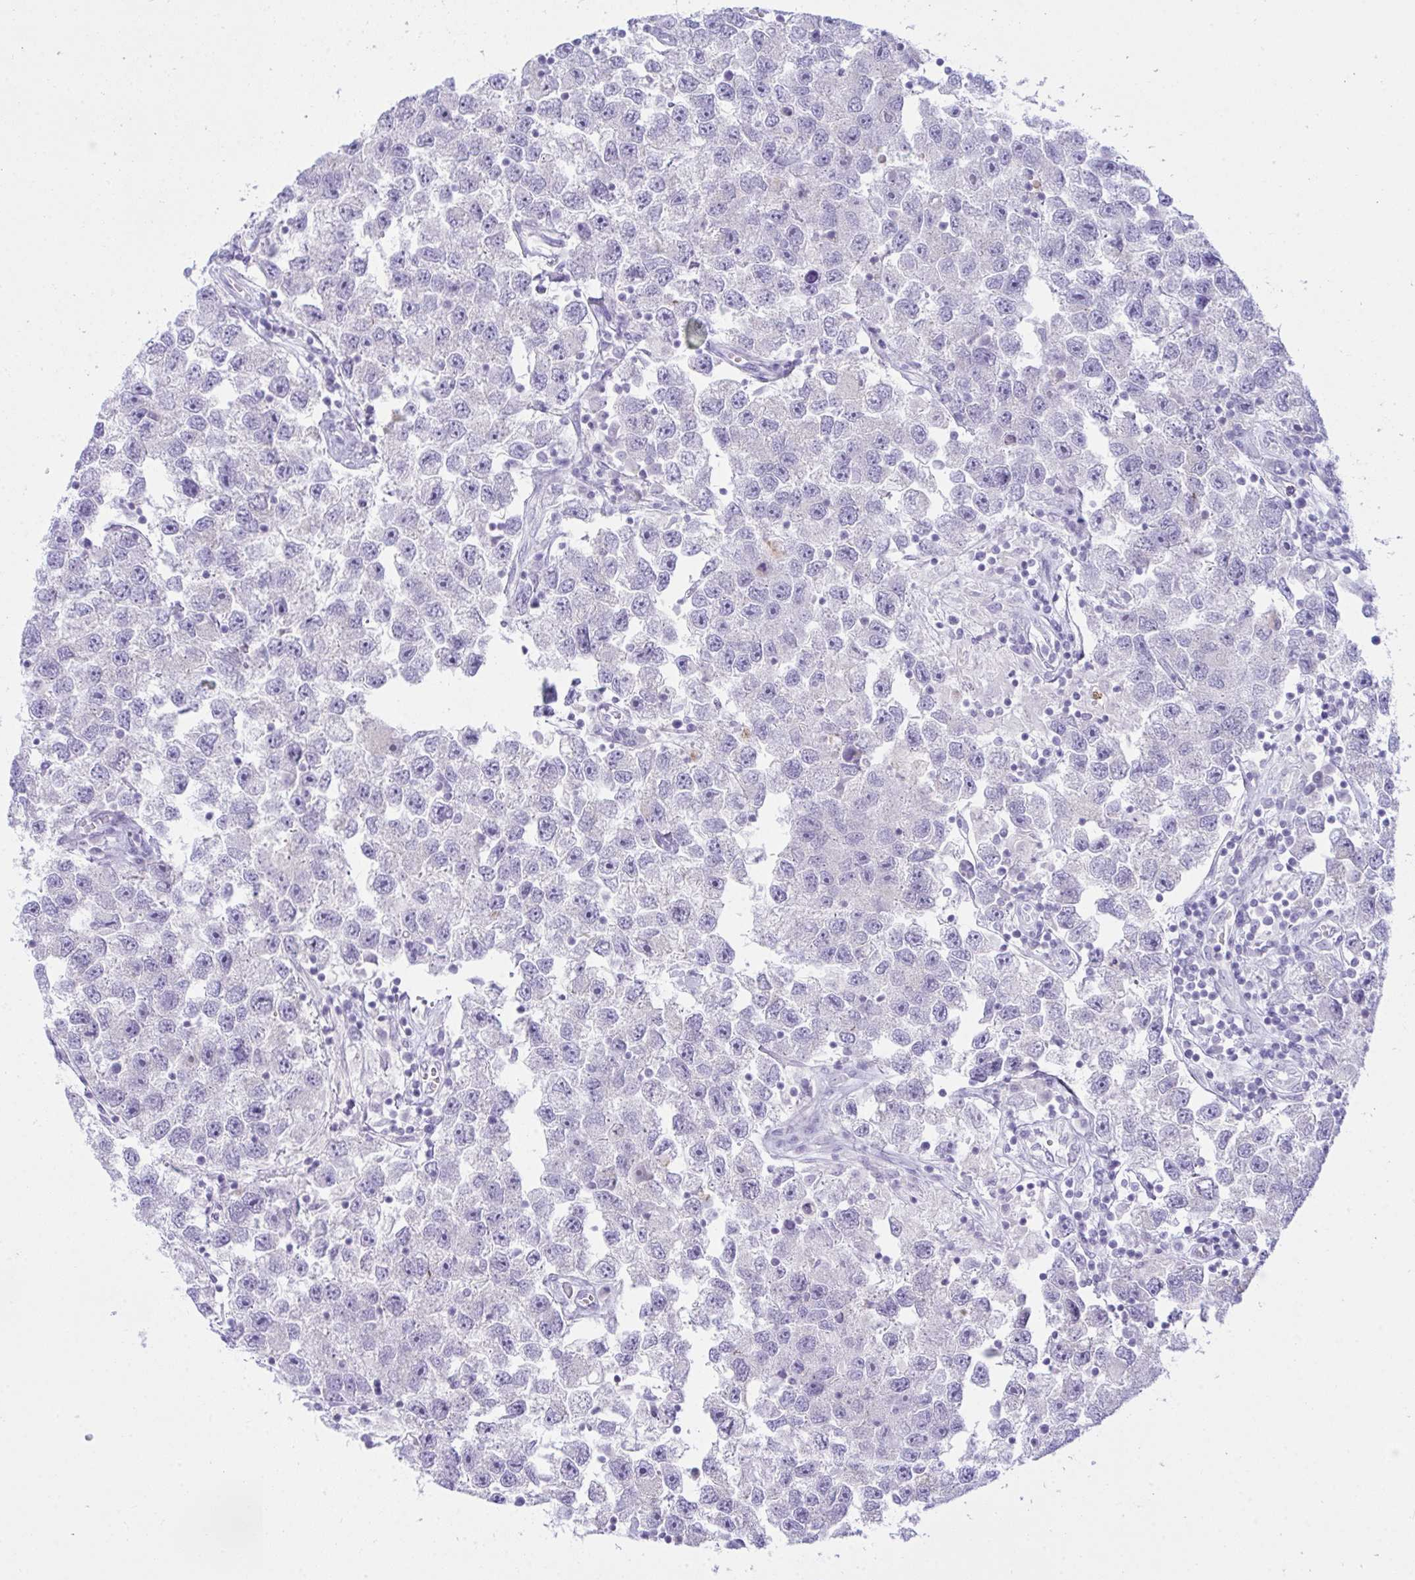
{"staining": {"intensity": "negative", "quantity": "none", "location": "none"}, "tissue": "testis cancer", "cell_type": "Tumor cells", "image_type": "cancer", "snomed": [{"axis": "morphology", "description": "Seminoma, NOS"}, {"axis": "topography", "description": "Testis"}], "caption": "There is no significant staining in tumor cells of testis cancer.", "gene": "BBS1", "patient": {"sex": "male", "age": 26}}